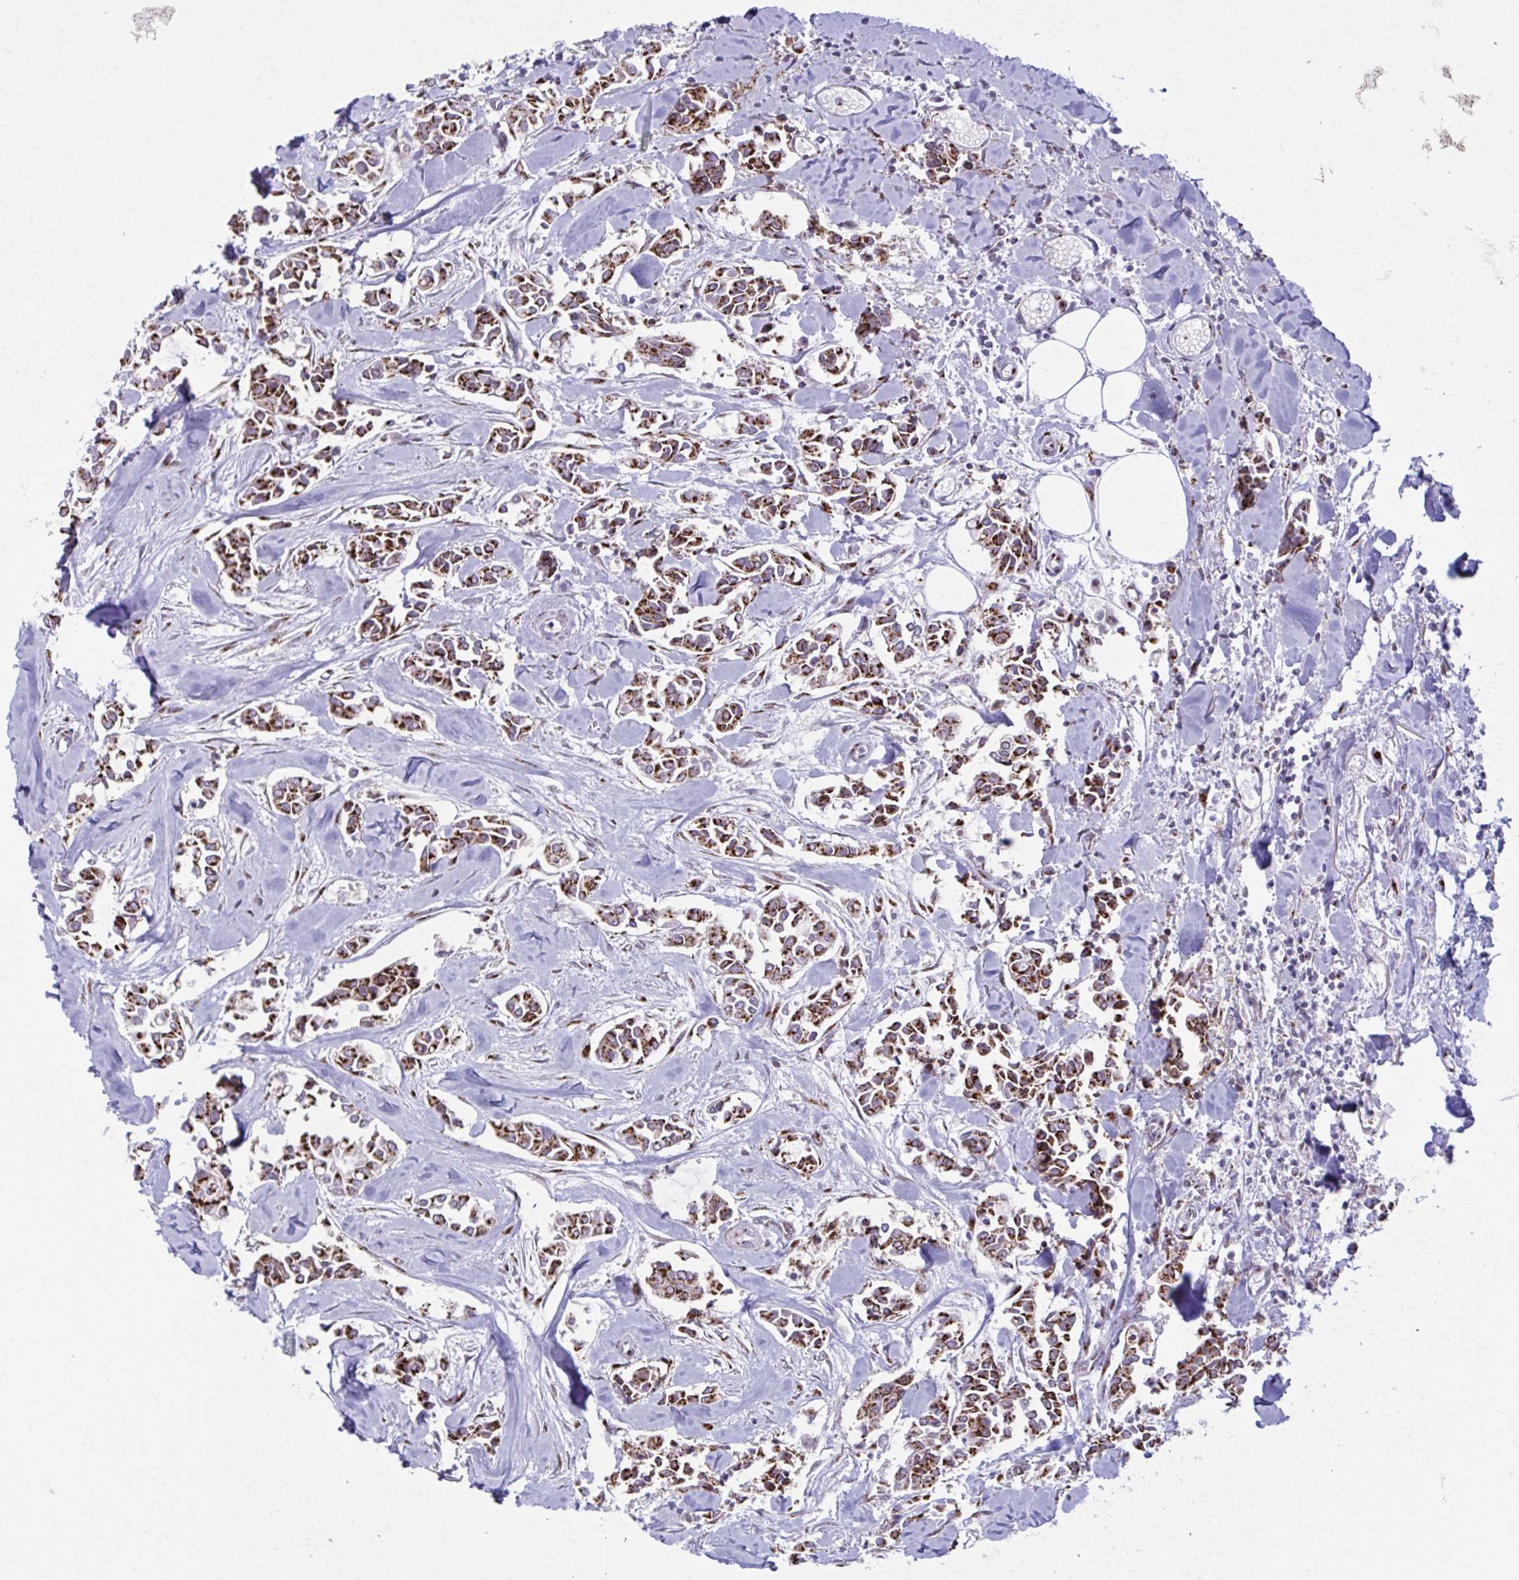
{"staining": {"intensity": "strong", "quantity": ">75%", "location": "cytoplasmic/membranous"}, "tissue": "breast cancer", "cell_type": "Tumor cells", "image_type": "cancer", "snomed": [{"axis": "morphology", "description": "Duct carcinoma"}, {"axis": "topography", "description": "Breast"}], "caption": "There is high levels of strong cytoplasmic/membranous positivity in tumor cells of breast cancer, as demonstrated by immunohistochemical staining (brown color).", "gene": "ZNF682", "patient": {"sex": "female", "age": 84}}